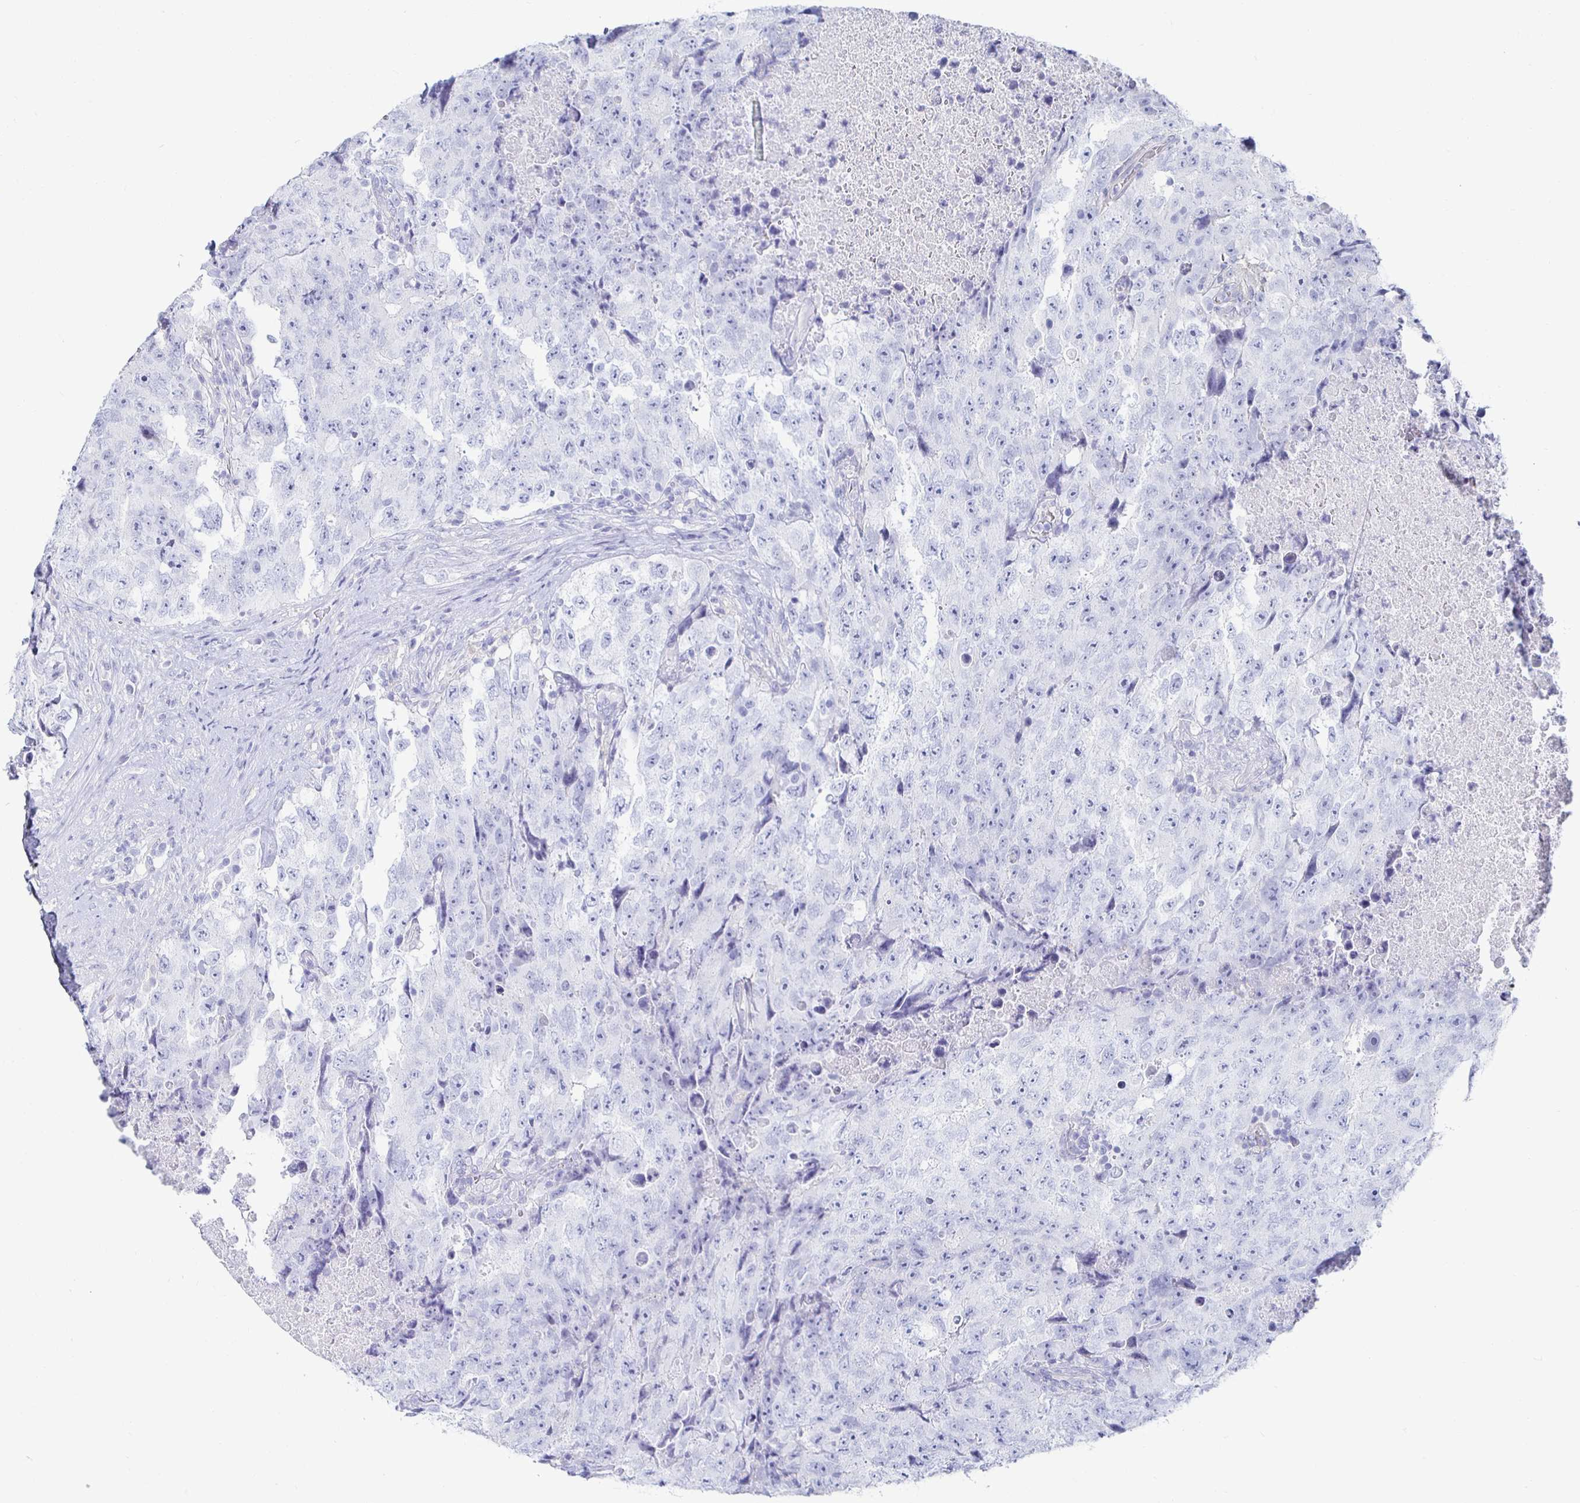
{"staining": {"intensity": "negative", "quantity": "none", "location": "none"}, "tissue": "testis cancer", "cell_type": "Tumor cells", "image_type": "cancer", "snomed": [{"axis": "morphology", "description": "Carcinoma, Embryonal, NOS"}, {"axis": "topography", "description": "Testis"}], "caption": "IHC image of neoplastic tissue: human testis embryonal carcinoma stained with DAB (3,3'-diaminobenzidine) displays no significant protein staining in tumor cells.", "gene": "CA9", "patient": {"sex": "male", "age": 24}}